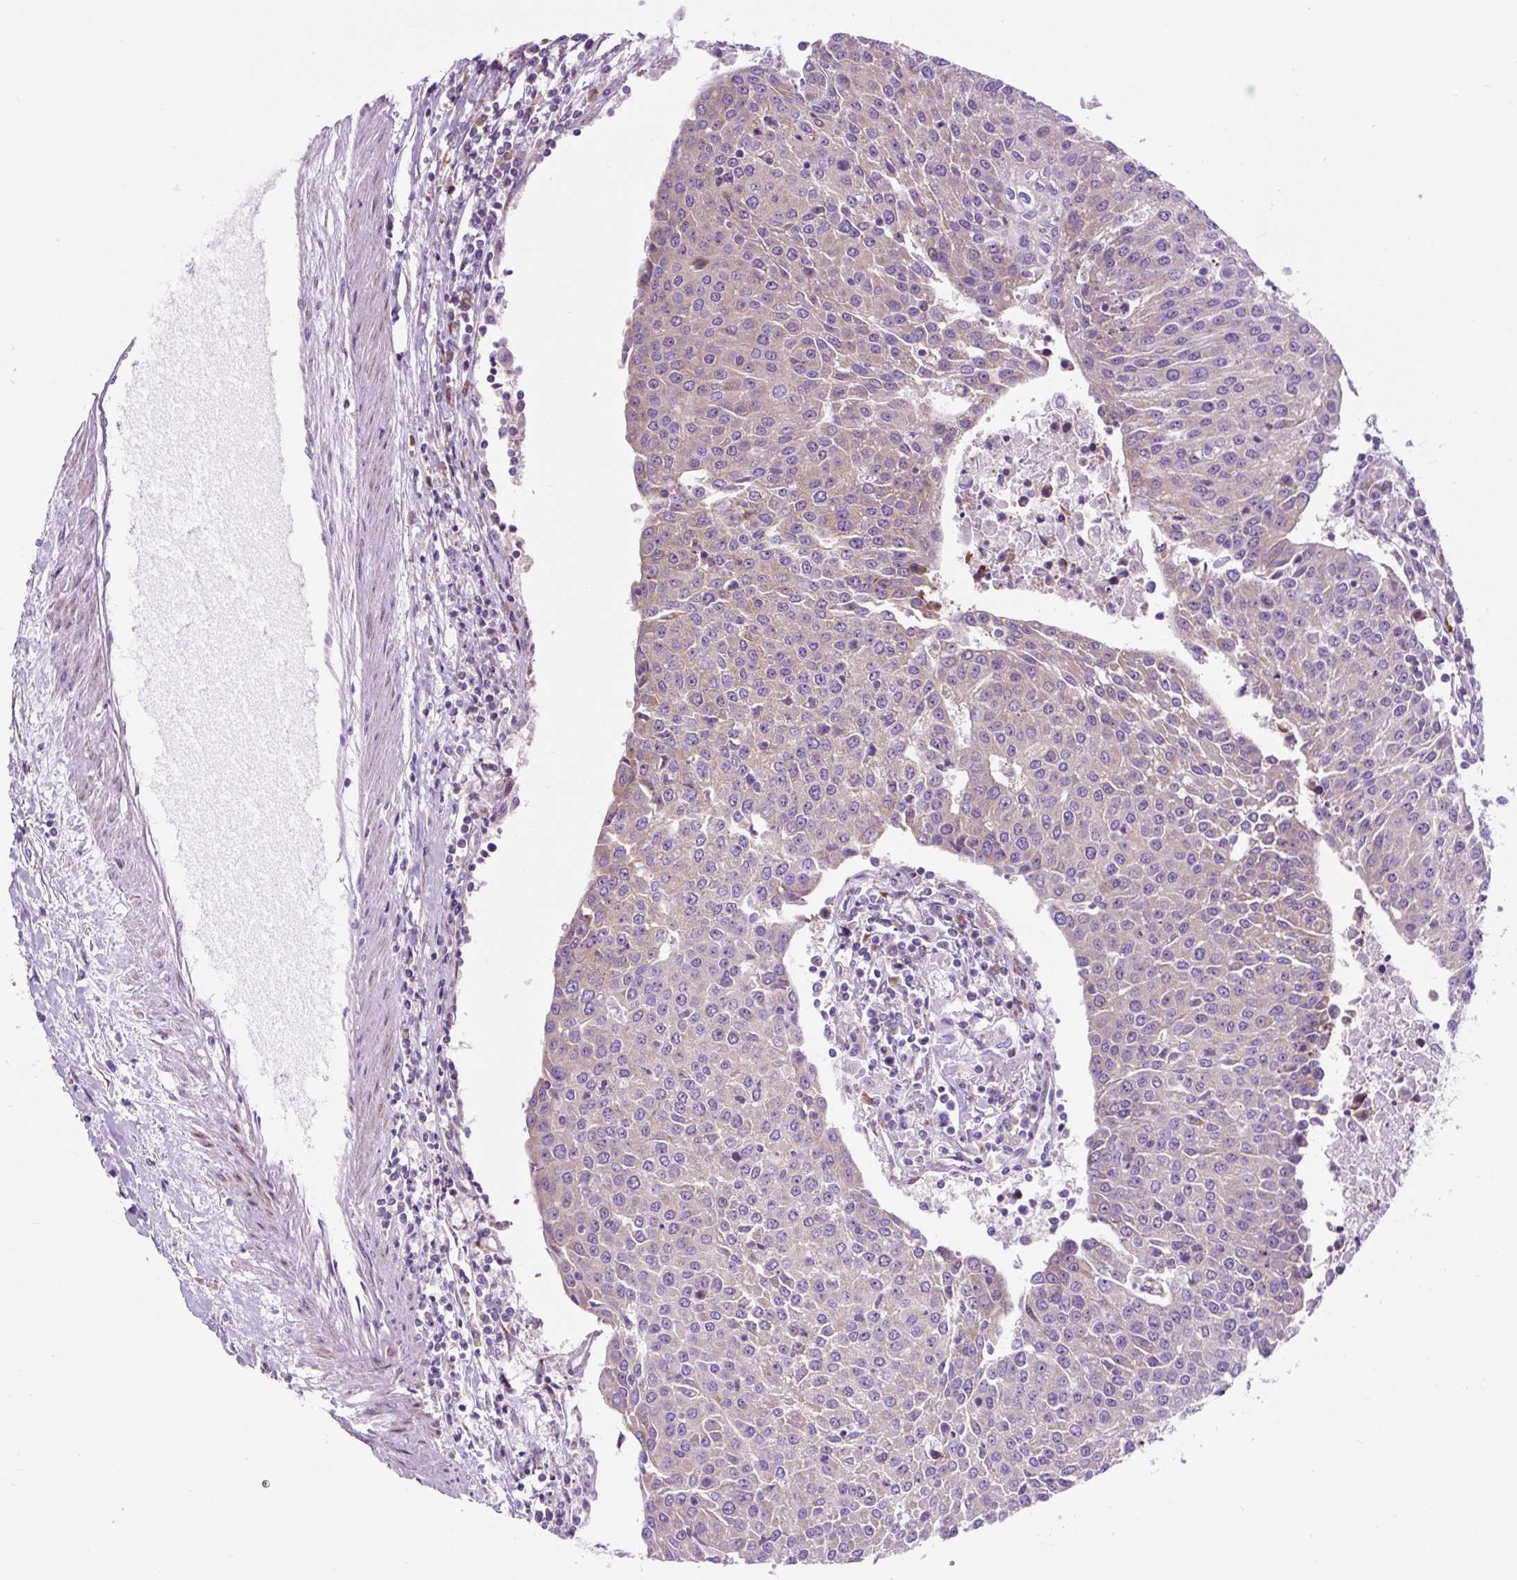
{"staining": {"intensity": "negative", "quantity": "none", "location": "none"}, "tissue": "urothelial cancer", "cell_type": "Tumor cells", "image_type": "cancer", "snomed": [{"axis": "morphology", "description": "Urothelial carcinoma, High grade"}, {"axis": "topography", "description": "Urinary bladder"}], "caption": "Human urothelial cancer stained for a protein using immunohistochemistry (IHC) shows no positivity in tumor cells.", "gene": "CISD3", "patient": {"sex": "female", "age": 85}}